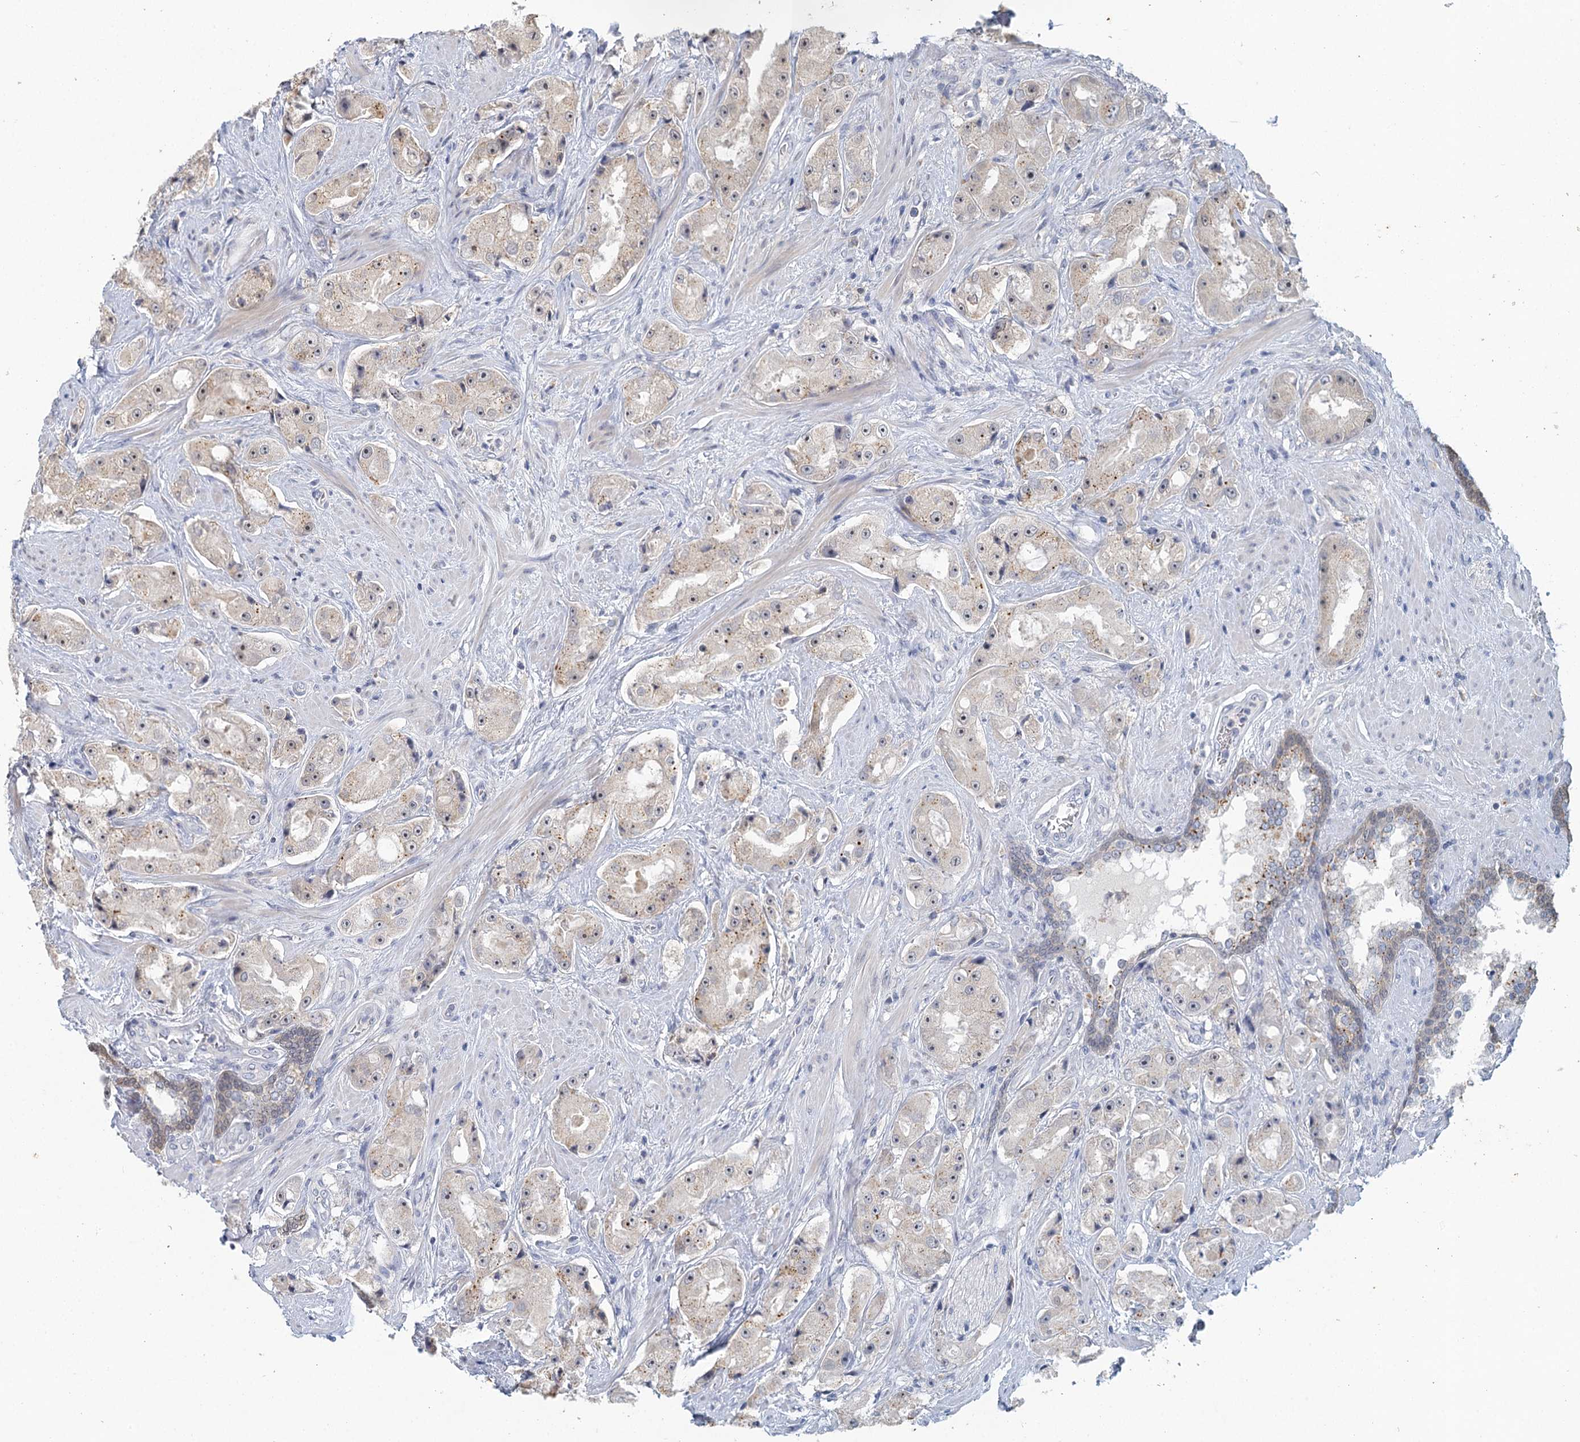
{"staining": {"intensity": "weak", "quantity": "25%-75%", "location": "nuclear"}, "tissue": "prostate cancer", "cell_type": "Tumor cells", "image_type": "cancer", "snomed": [{"axis": "morphology", "description": "Adenocarcinoma, High grade"}, {"axis": "topography", "description": "Prostate"}], "caption": "High-grade adenocarcinoma (prostate) stained for a protein (brown) shows weak nuclear positive positivity in about 25%-75% of tumor cells.", "gene": "MYO7B", "patient": {"sex": "male", "age": 73}}